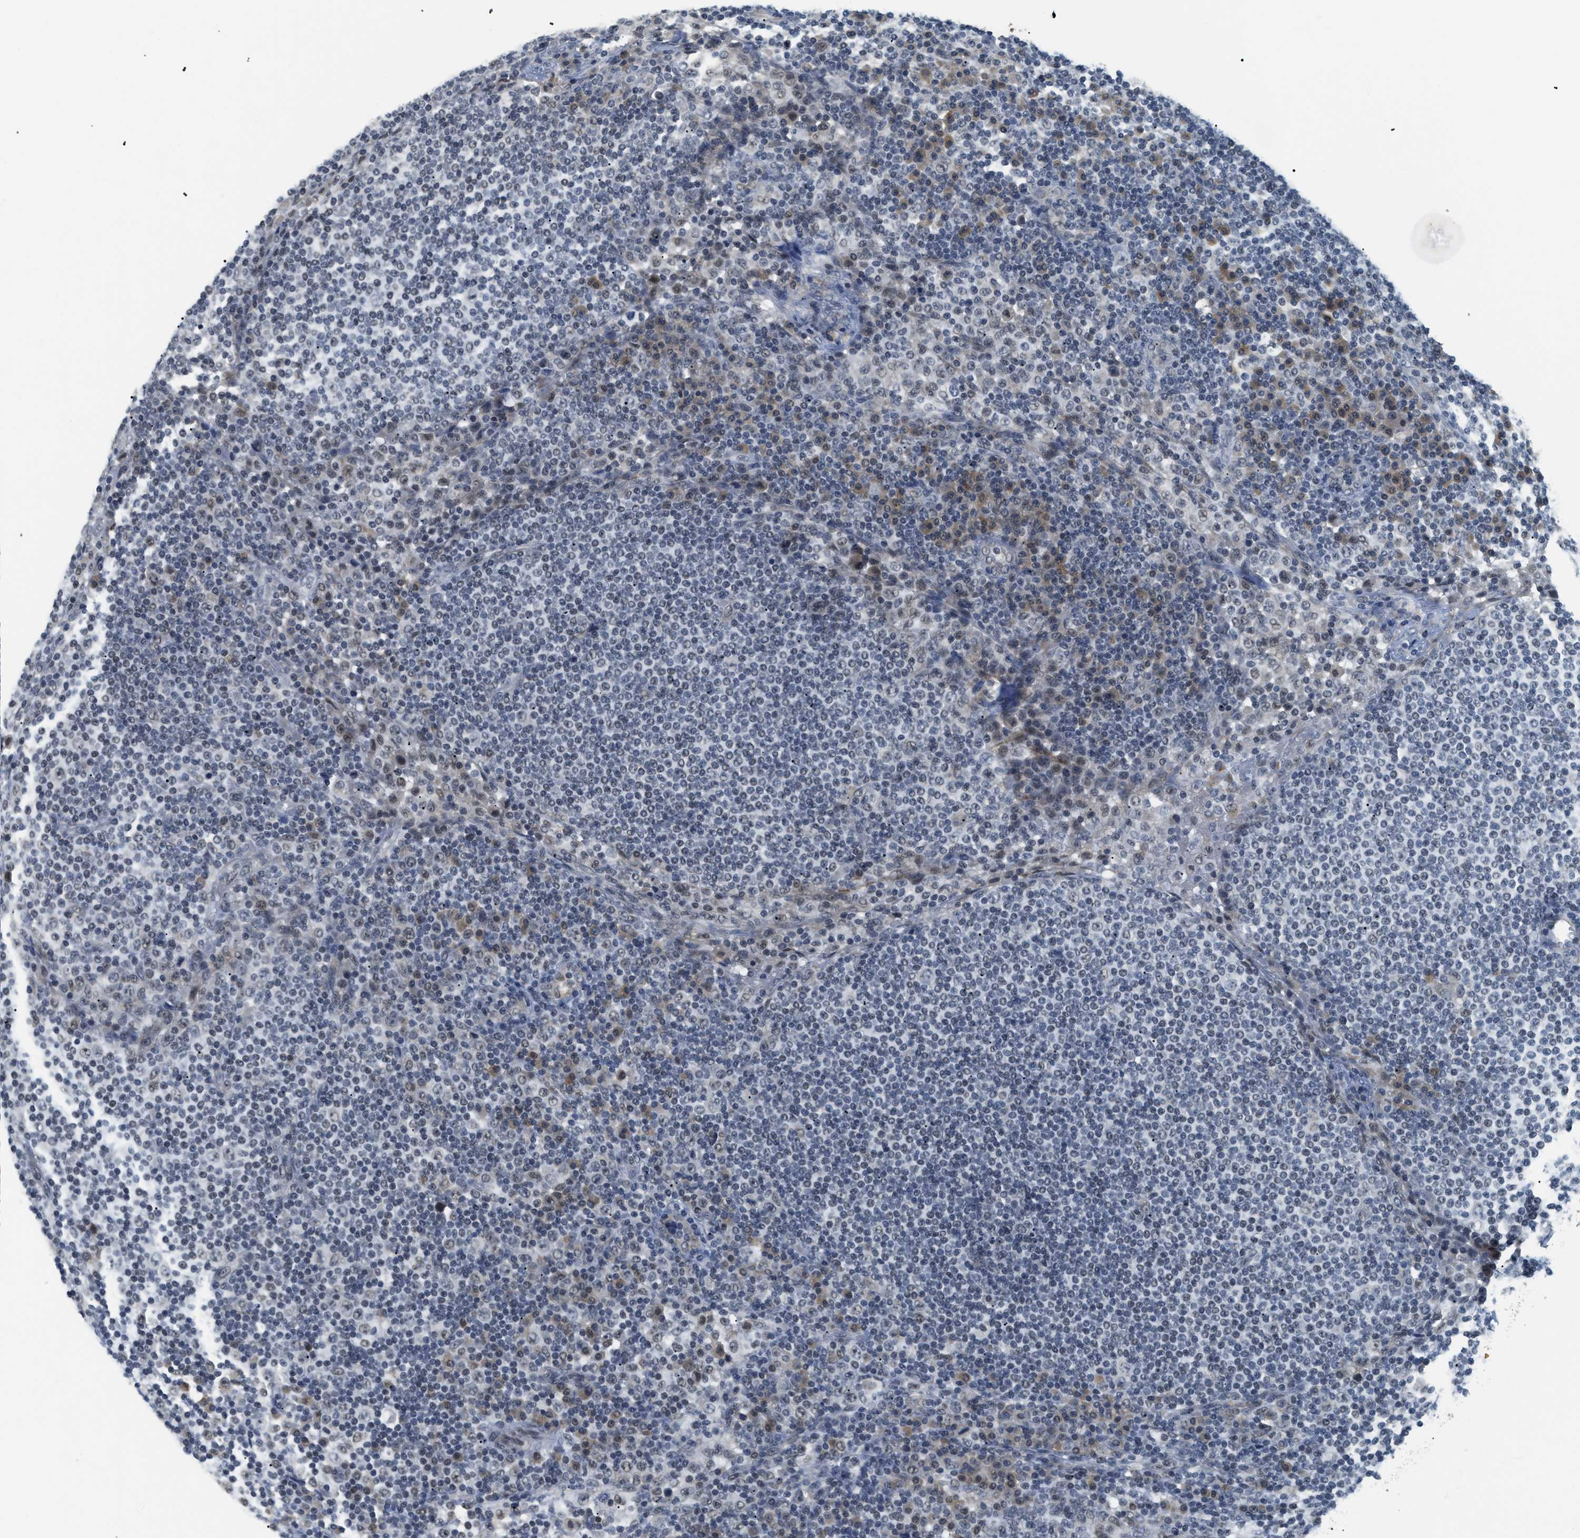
{"staining": {"intensity": "negative", "quantity": "none", "location": "none"}, "tissue": "lymph node", "cell_type": "Germinal center cells", "image_type": "normal", "snomed": [{"axis": "morphology", "description": "Normal tissue, NOS"}, {"axis": "topography", "description": "Lymph node"}], "caption": "An immunohistochemistry image of normal lymph node is shown. There is no staining in germinal center cells of lymph node. (Brightfield microscopy of DAB (3,3'-diaminobenzidine) immunohistochemistry at high magnification).", "gene": "MZF1", "patient": {"sex": "female", "age": 53}}